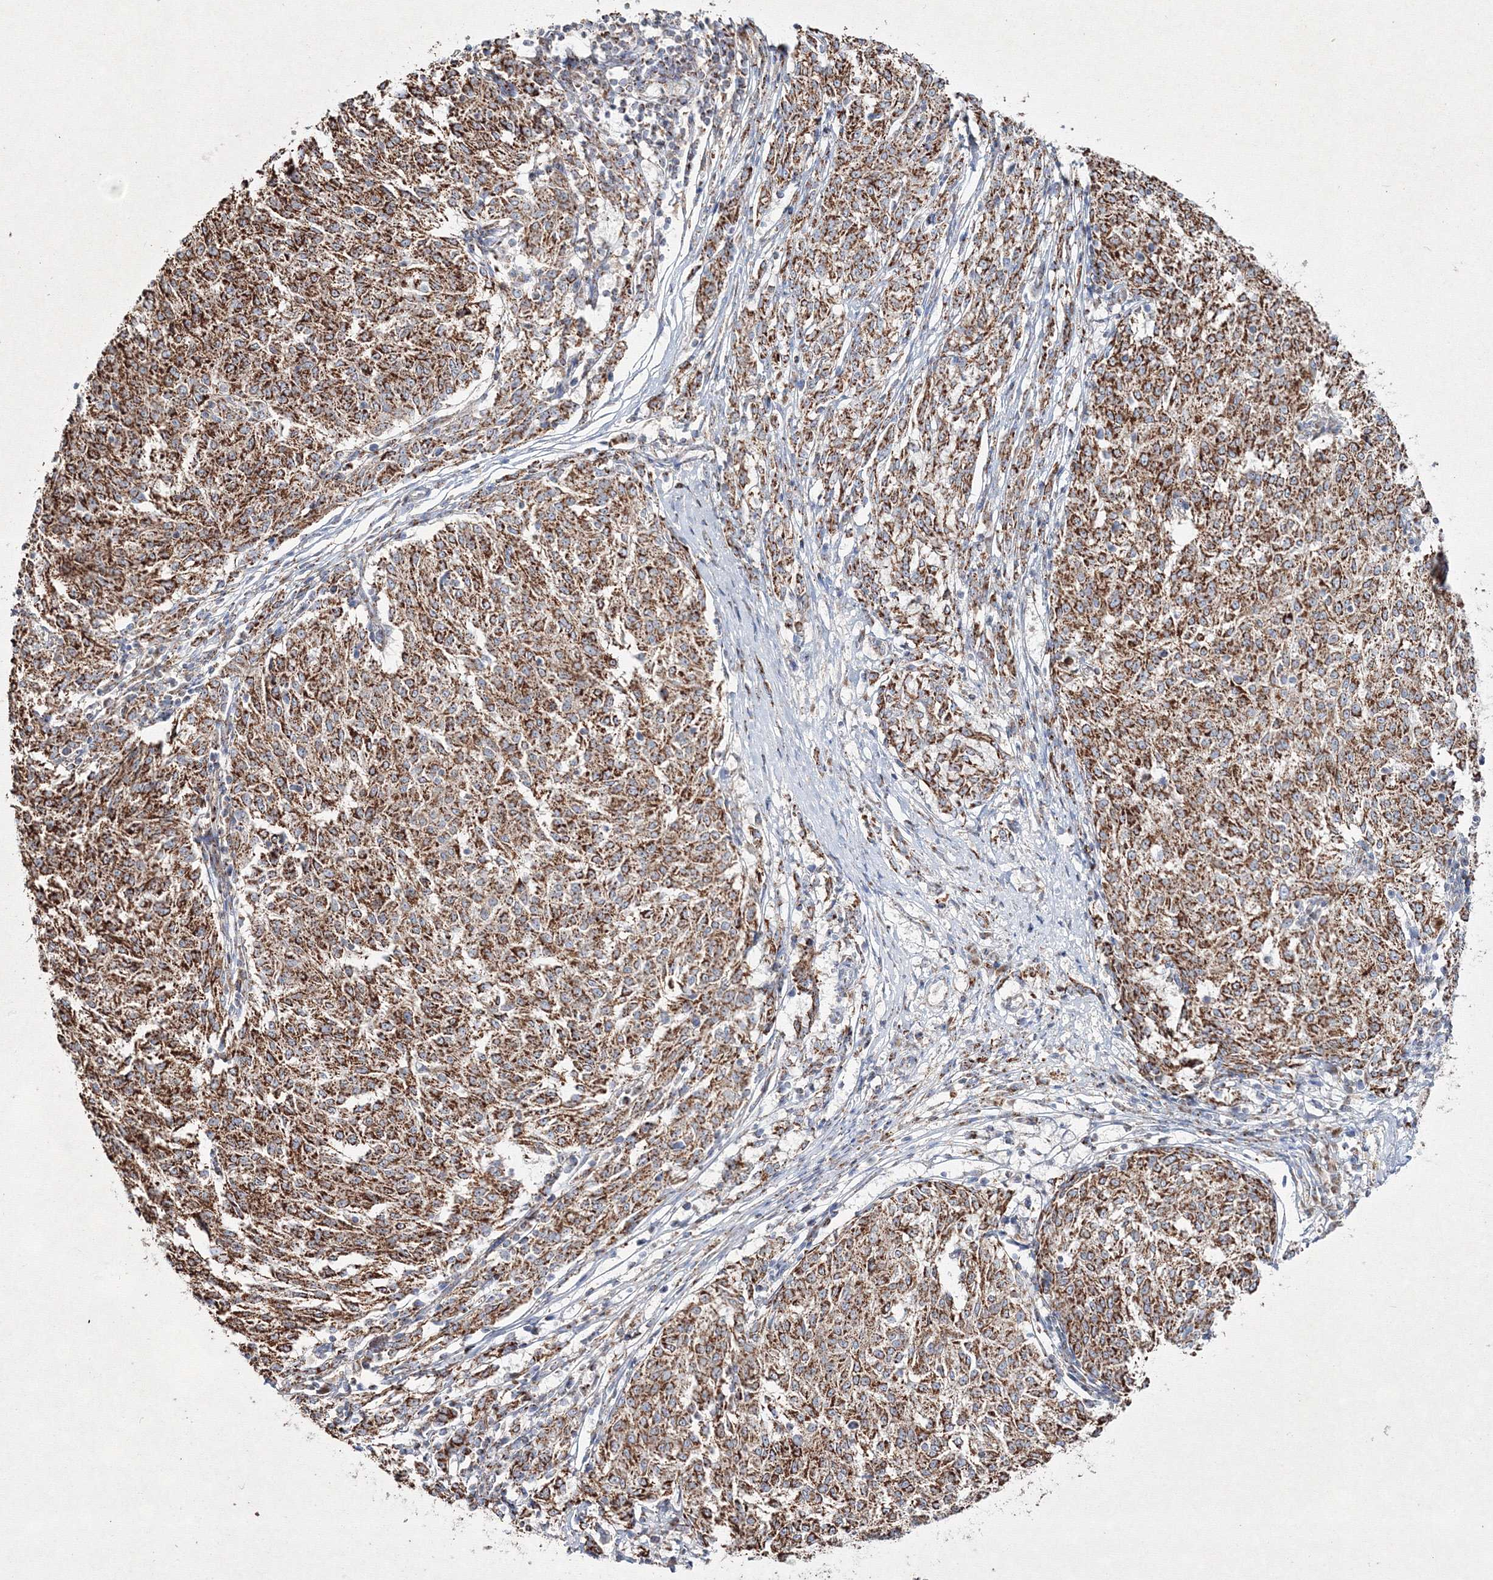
{"staining": {"intensity": "moderate", "quantity": ">75%", "location": "cytoplasmic/membranous"}, "tissue": "melanoma", "cell_type": "Tumor cells", "image_type": "cancer", "snomed": [{"axis": "morphology", "description": "Malignant melanoma, NOS"}, {"axis": "topography", "description": "Skin"}], "caption": "Immunohistochemical staining of melanoma reveals medium levels of moderate cytoplasmic/membranous protein positivity in about >75% of tumor cells. The protein is stained brown, and the nuclei are stained in blue (DAB (3,3'-diaminobenzidine) IHC with brightfield microscopy, high magnification).", "gene": "IGSF9", "patient": {"sex": "female", "age": 72}}